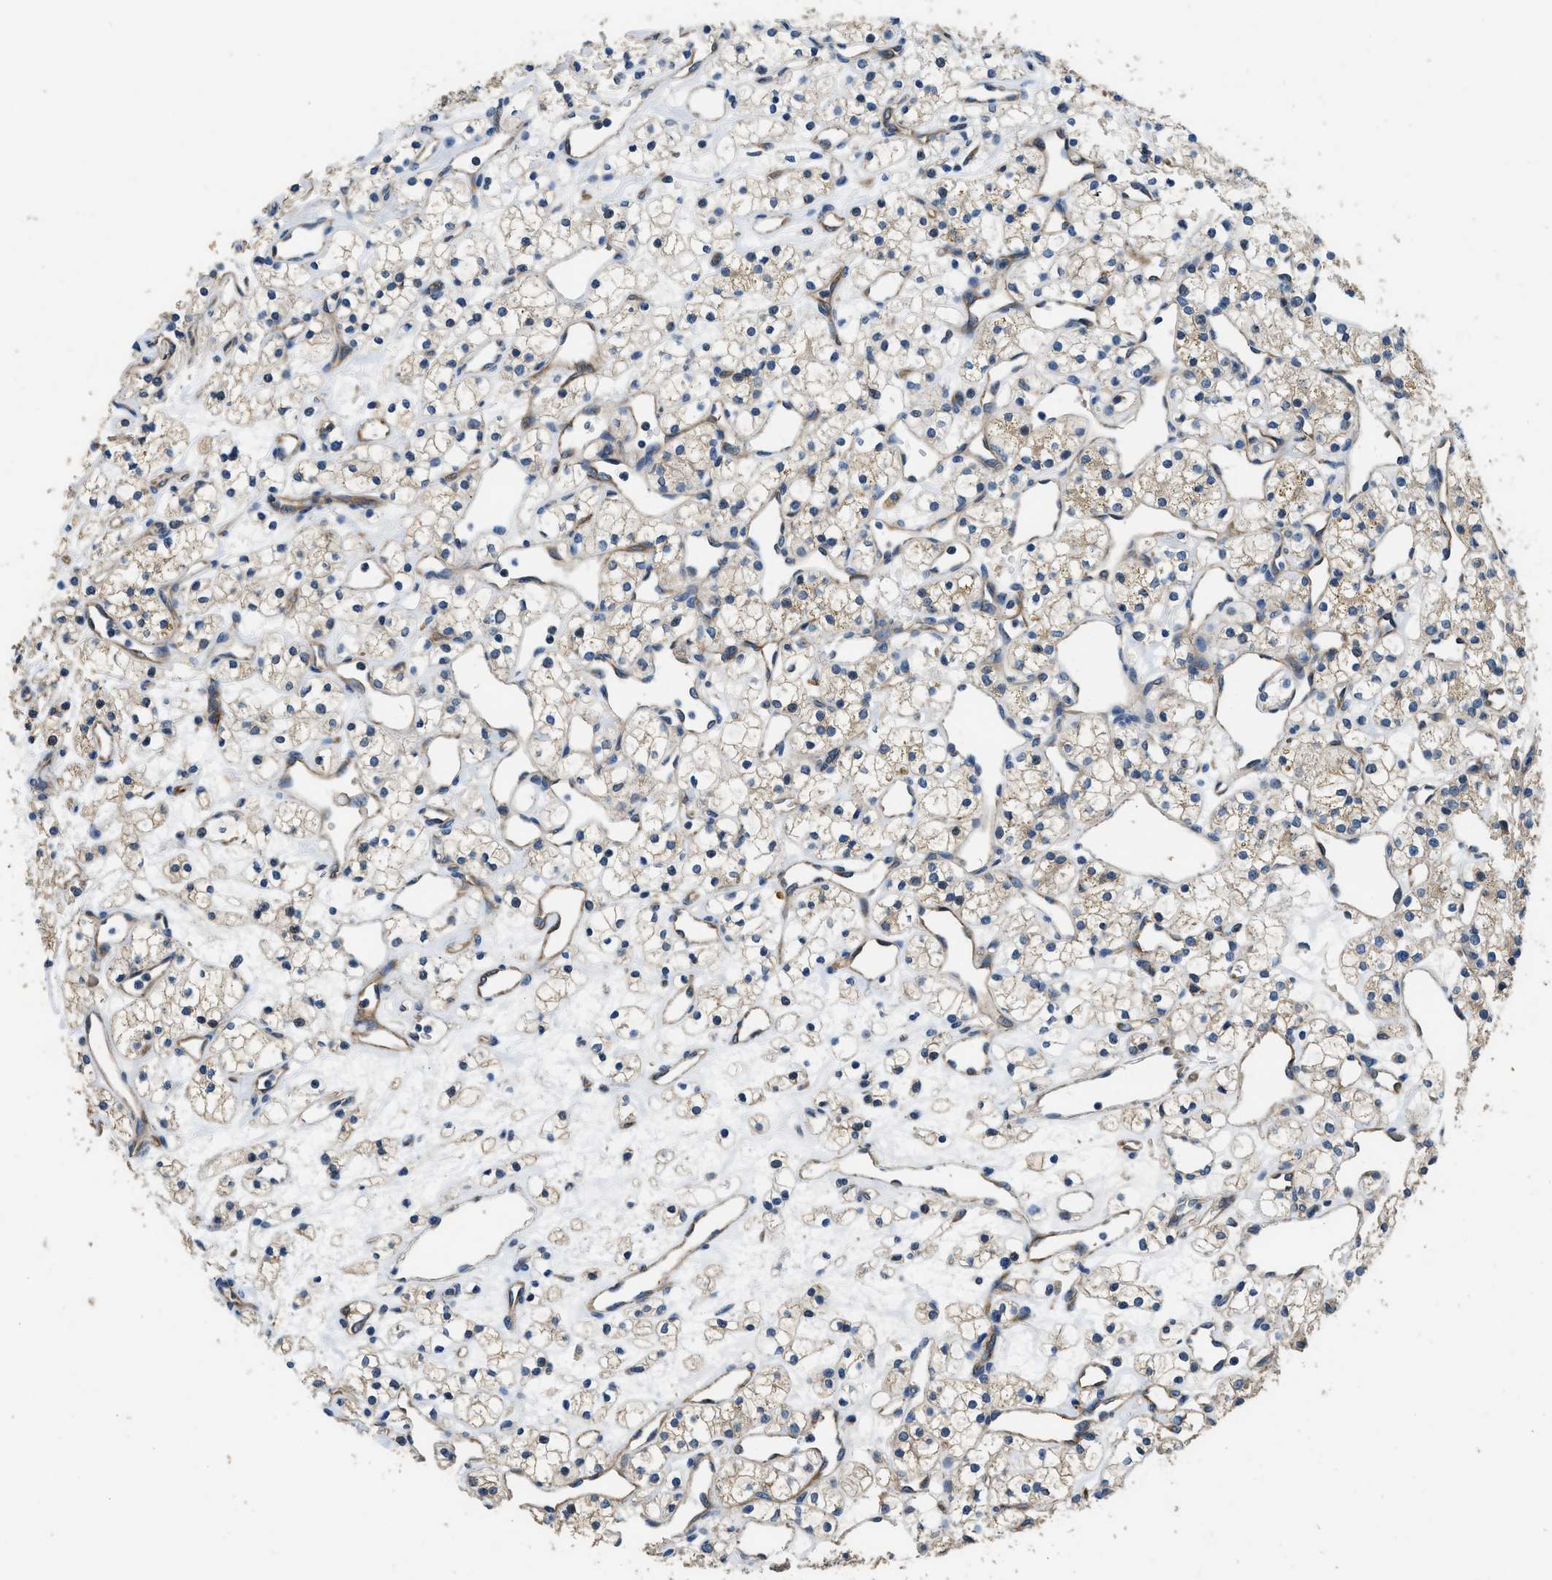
{"staining": {"intensity": "weak", "quantity": "<25%", "location": "cytoplasmic/membranous"}, "tissue": "renal cancer", "cell_type": "Tumor cells", "image_type": "cancer", "snomed": [{"axis": "morphology", "description": "Adenocarcinoma, NOS"}, {"axis": "topography", "description": "Kidney"}], "caption": "The micrograph displays no significant expression in tumor cells of renal cancer (adenocarcinoma).", "gene": "SSH2", "patient": {"sex": "female", "age": 60}}